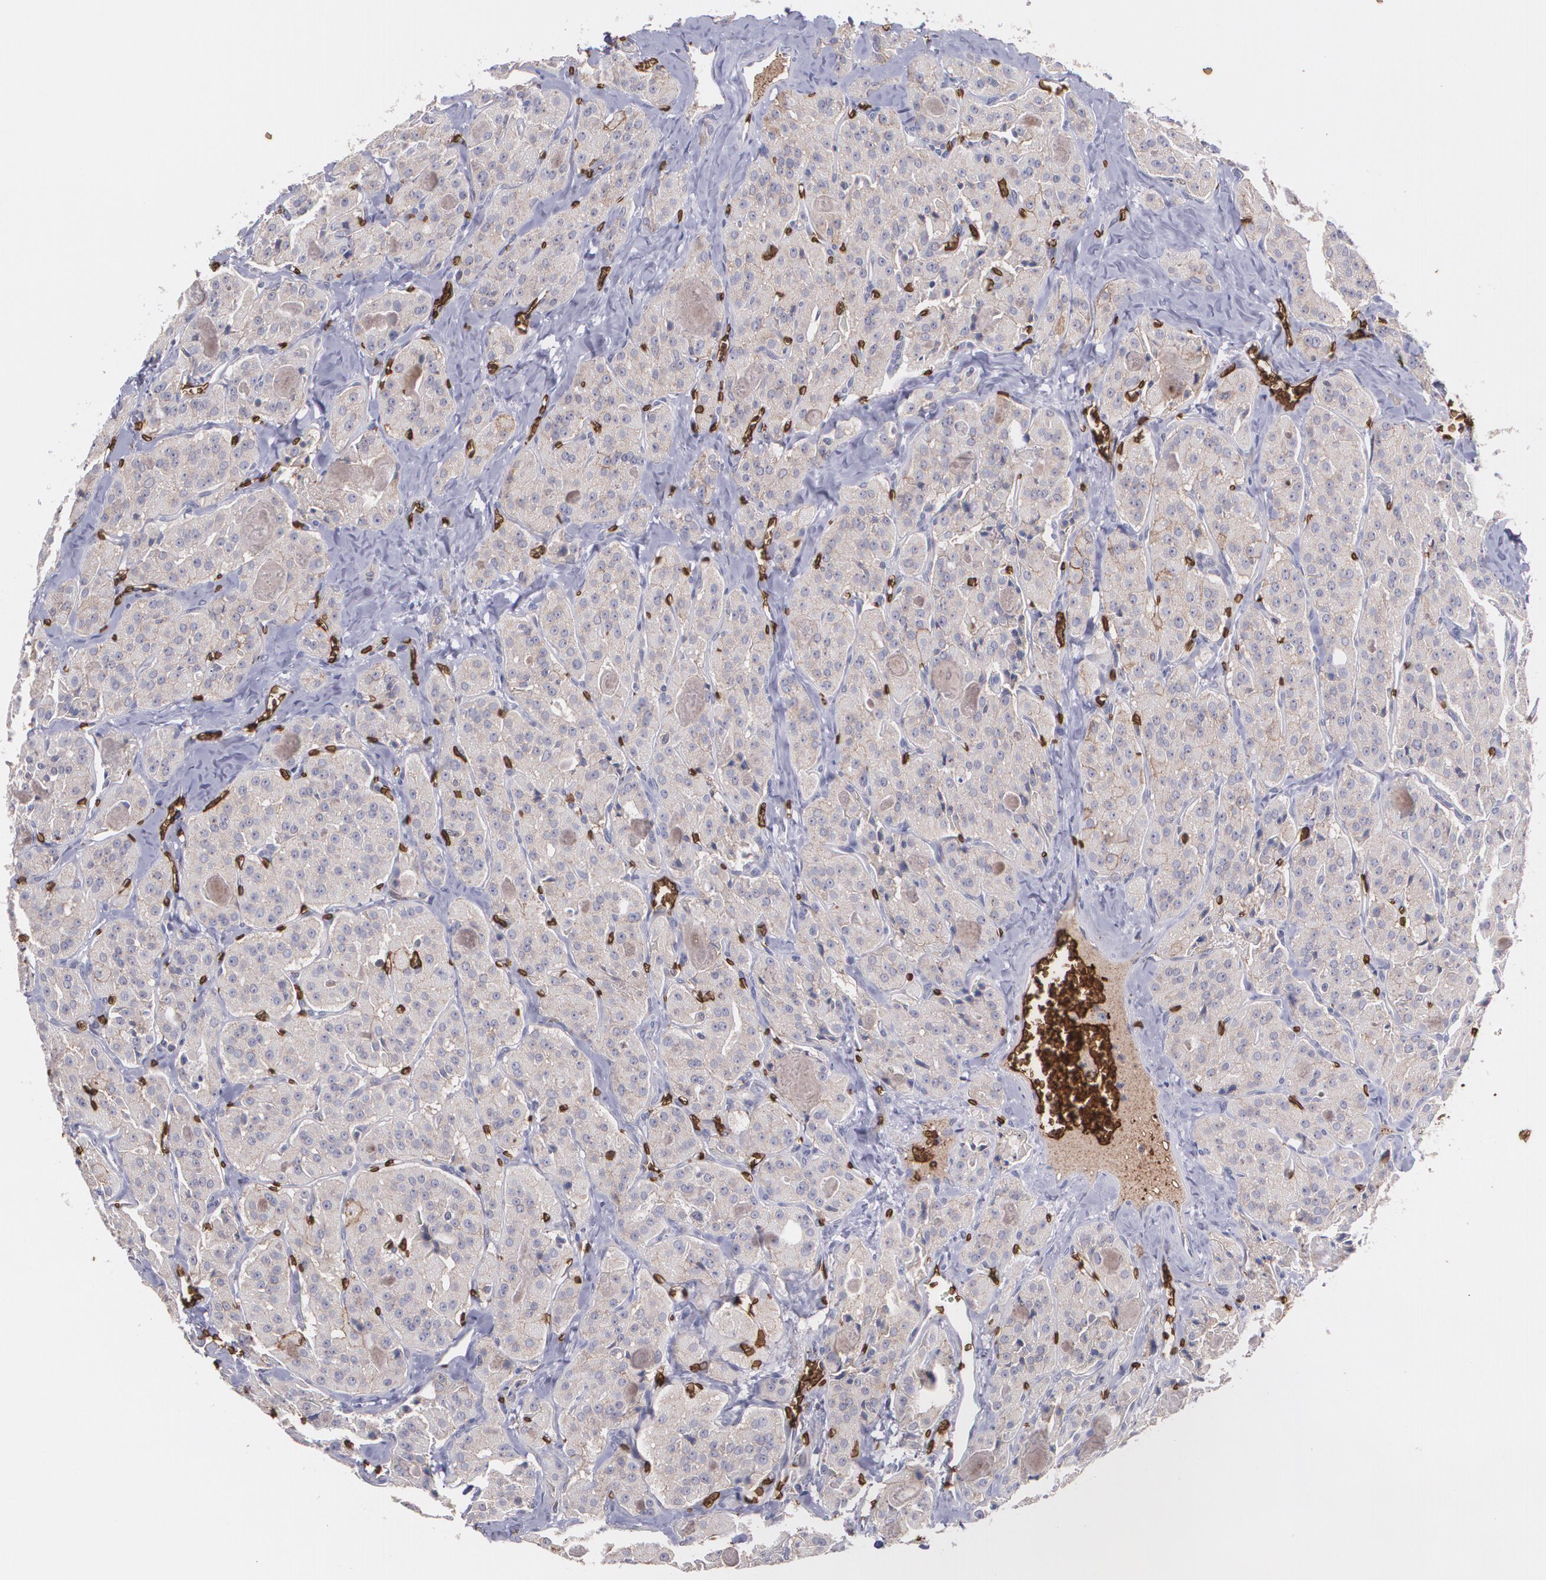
{"staining": {"intensity": "weak", "quantity": ">75%", "location": "cytoplasmic/membranous"}, "tissue": "thyroid cancer", "cell_type": "Tumor cells", "image_type": "cancer", "snomed": [{"axis": "morphology", "description": "Carcinoma, NOS"}, {"axis": "topography", "description": "Thyroid gland"}], "caption": "The histopathology image reveals staining of thyroid cancer, revealing weak cytoplasmic/membranous protein staining (brown color) within tumor cells.", "gene": "SLC2A1", "patient": {"sex": "male", "age": 76}}